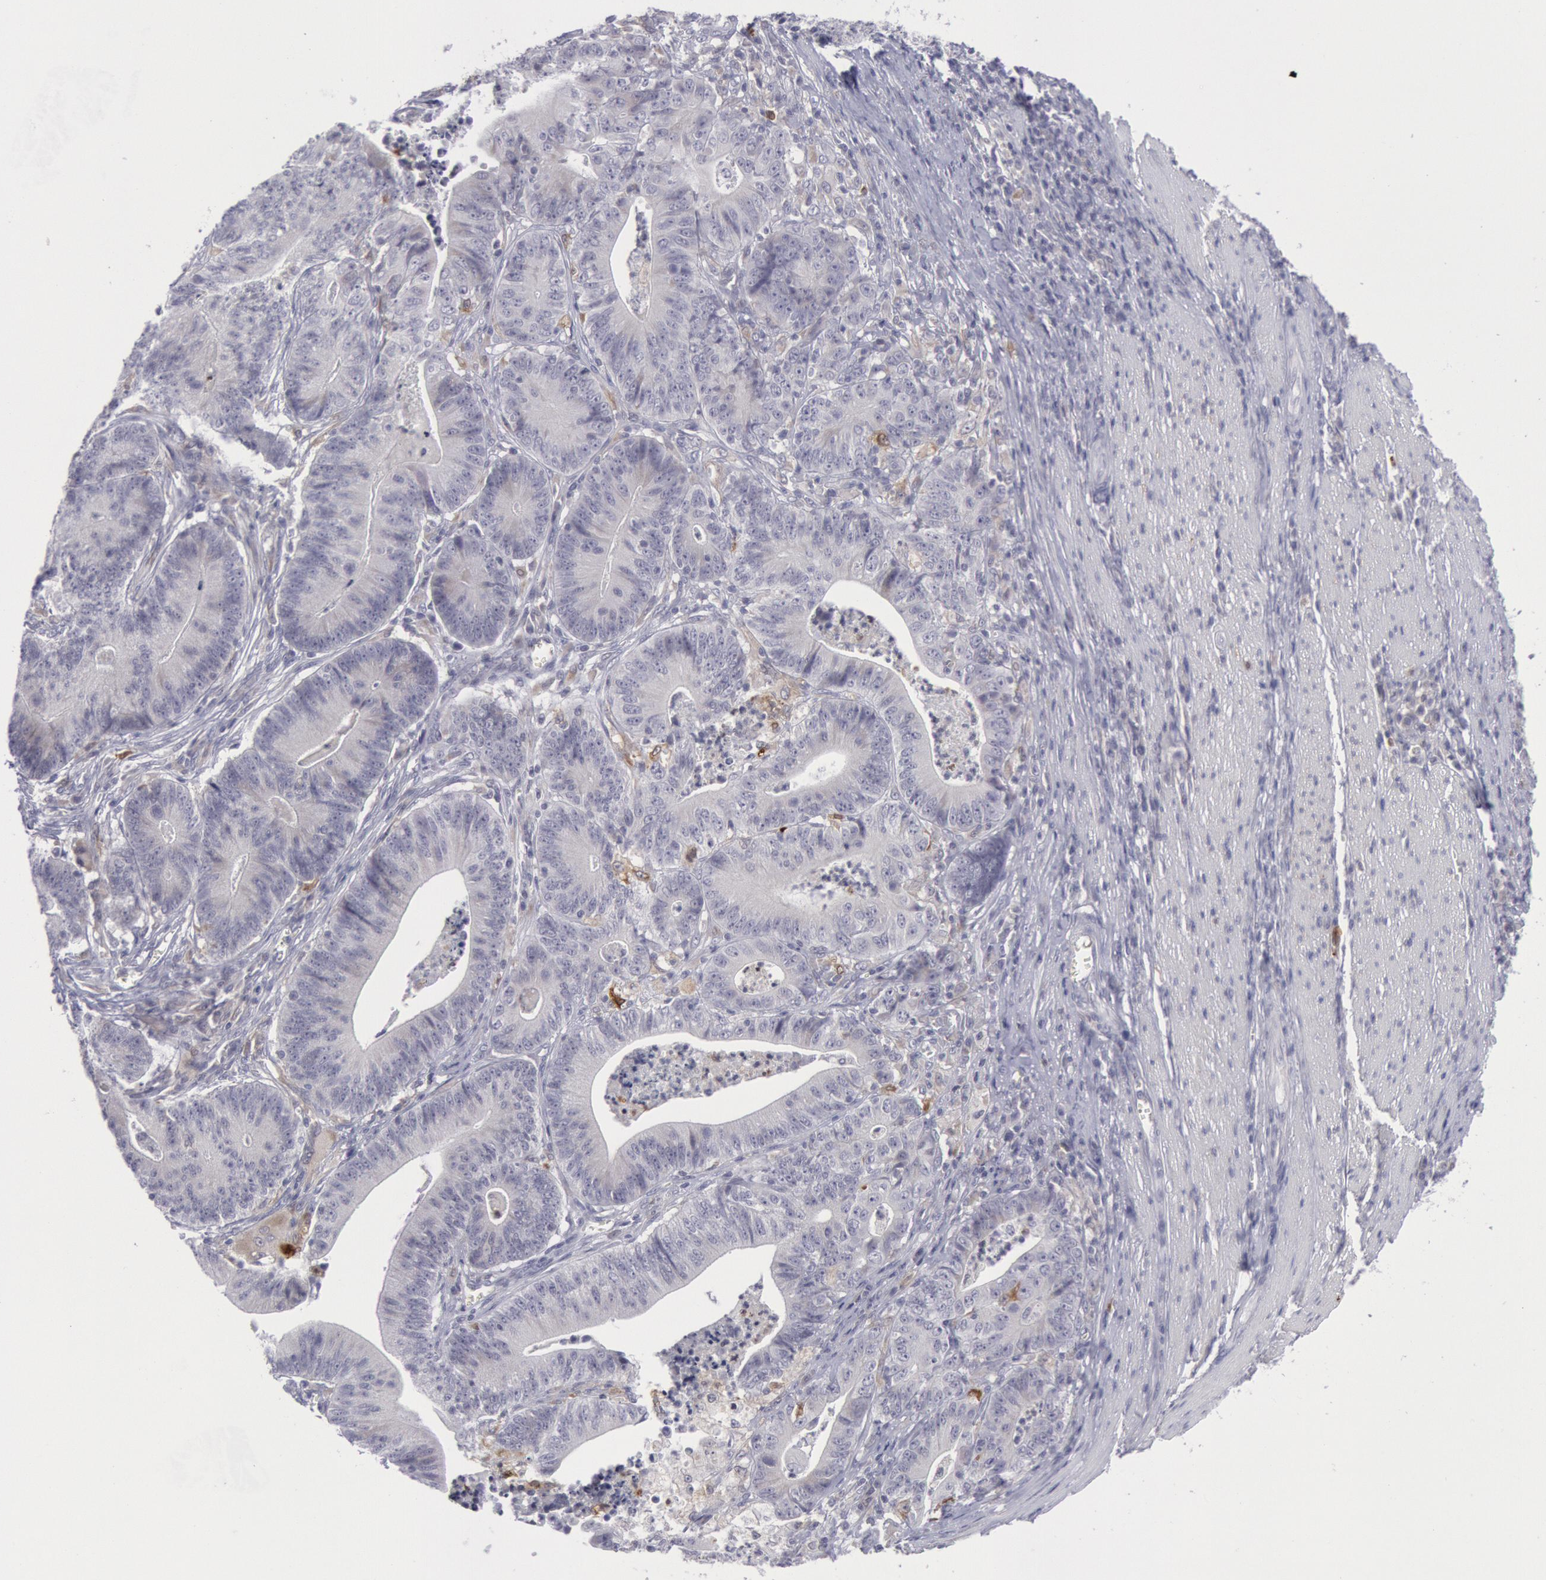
{"staining": {"intensity": "negative", "quantity": "none", "location": "none"}, "tissue": "stomach cancer", "cell_type": "Tumor cells", "image_type": "cancer", "snomed": [{"axis": "morphology", "description": "Adenocarcinoma, NOS"}, {"axis": "topography", "description": "Stomach, lower"}], "caption": "The image reveals no staining of tumor cells in stomach cancer (adenocarcinoma). The staining was performed using DAB (3,3'-diaminobenzidine) to visualize the protein expression in brown, while the nuclei were stained in blue with hematoxylin (Magnification: 20x).", "gene": "PTGS2", "patient": {"sex": "female", "age": 86}}